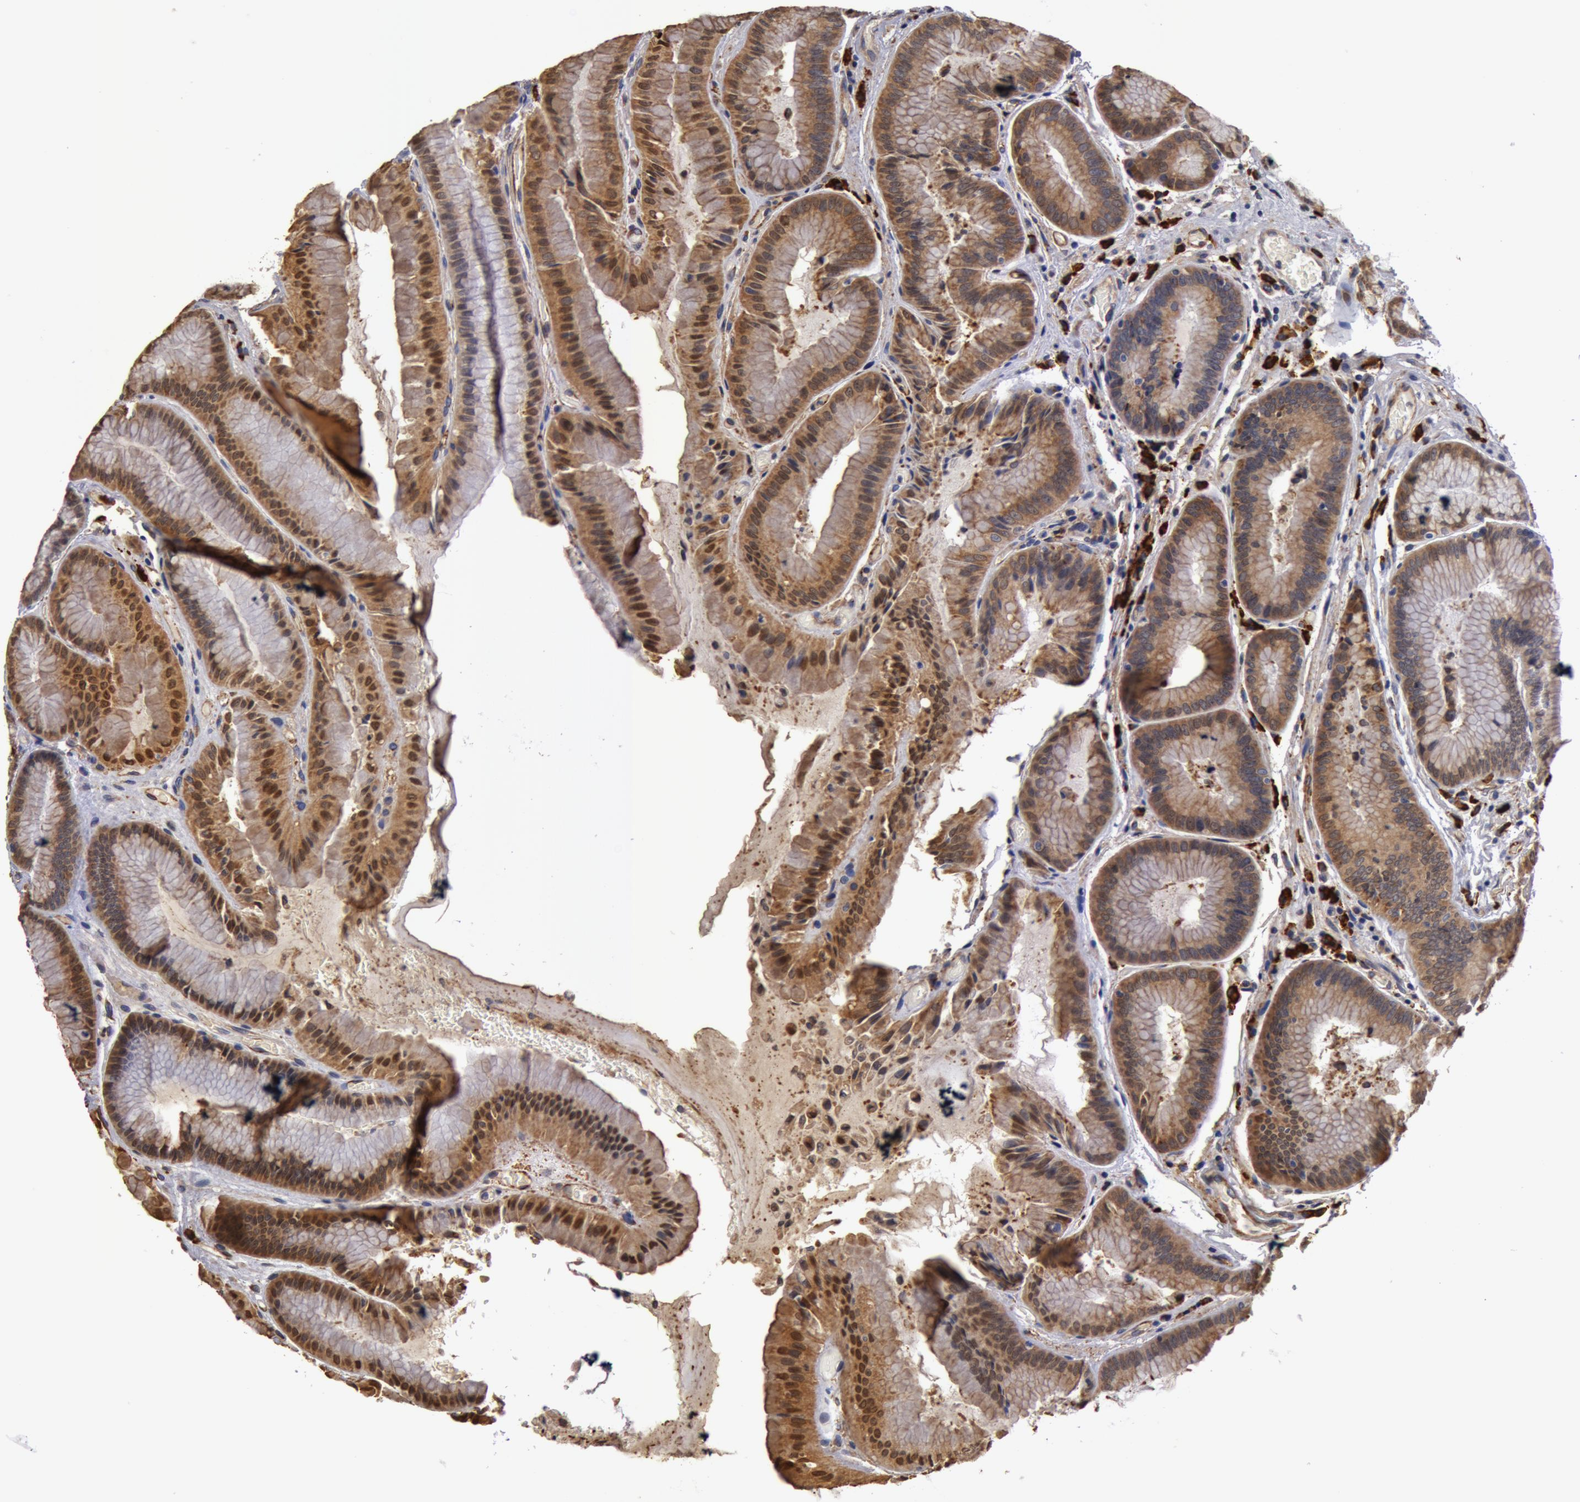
{"staining": {"intensity": "moderate", "quantity": "25%-75%", "location": "cytoplasmic/membranous"}, "tissue": "stomach", "cell_type": "Glandular cells", "image_type": "normal", "snomed": [{"axis": "morphology", "description": "Normal tissue, NOS"}, {"axis": "topography", "description": "Esophagus"}, {"axis": "topography", "description": "Stomach, upper"}], "caption": "Stomach stained with DAB (3,3'-diaminobenzidine) immunohistochemistry demonstrates medium levels of moderate cytoplasmic/membranous positivity in about 25%-75% of glandular cells.", "gene": "IL23A", "patient": {"sex": "male", "age": 47}}